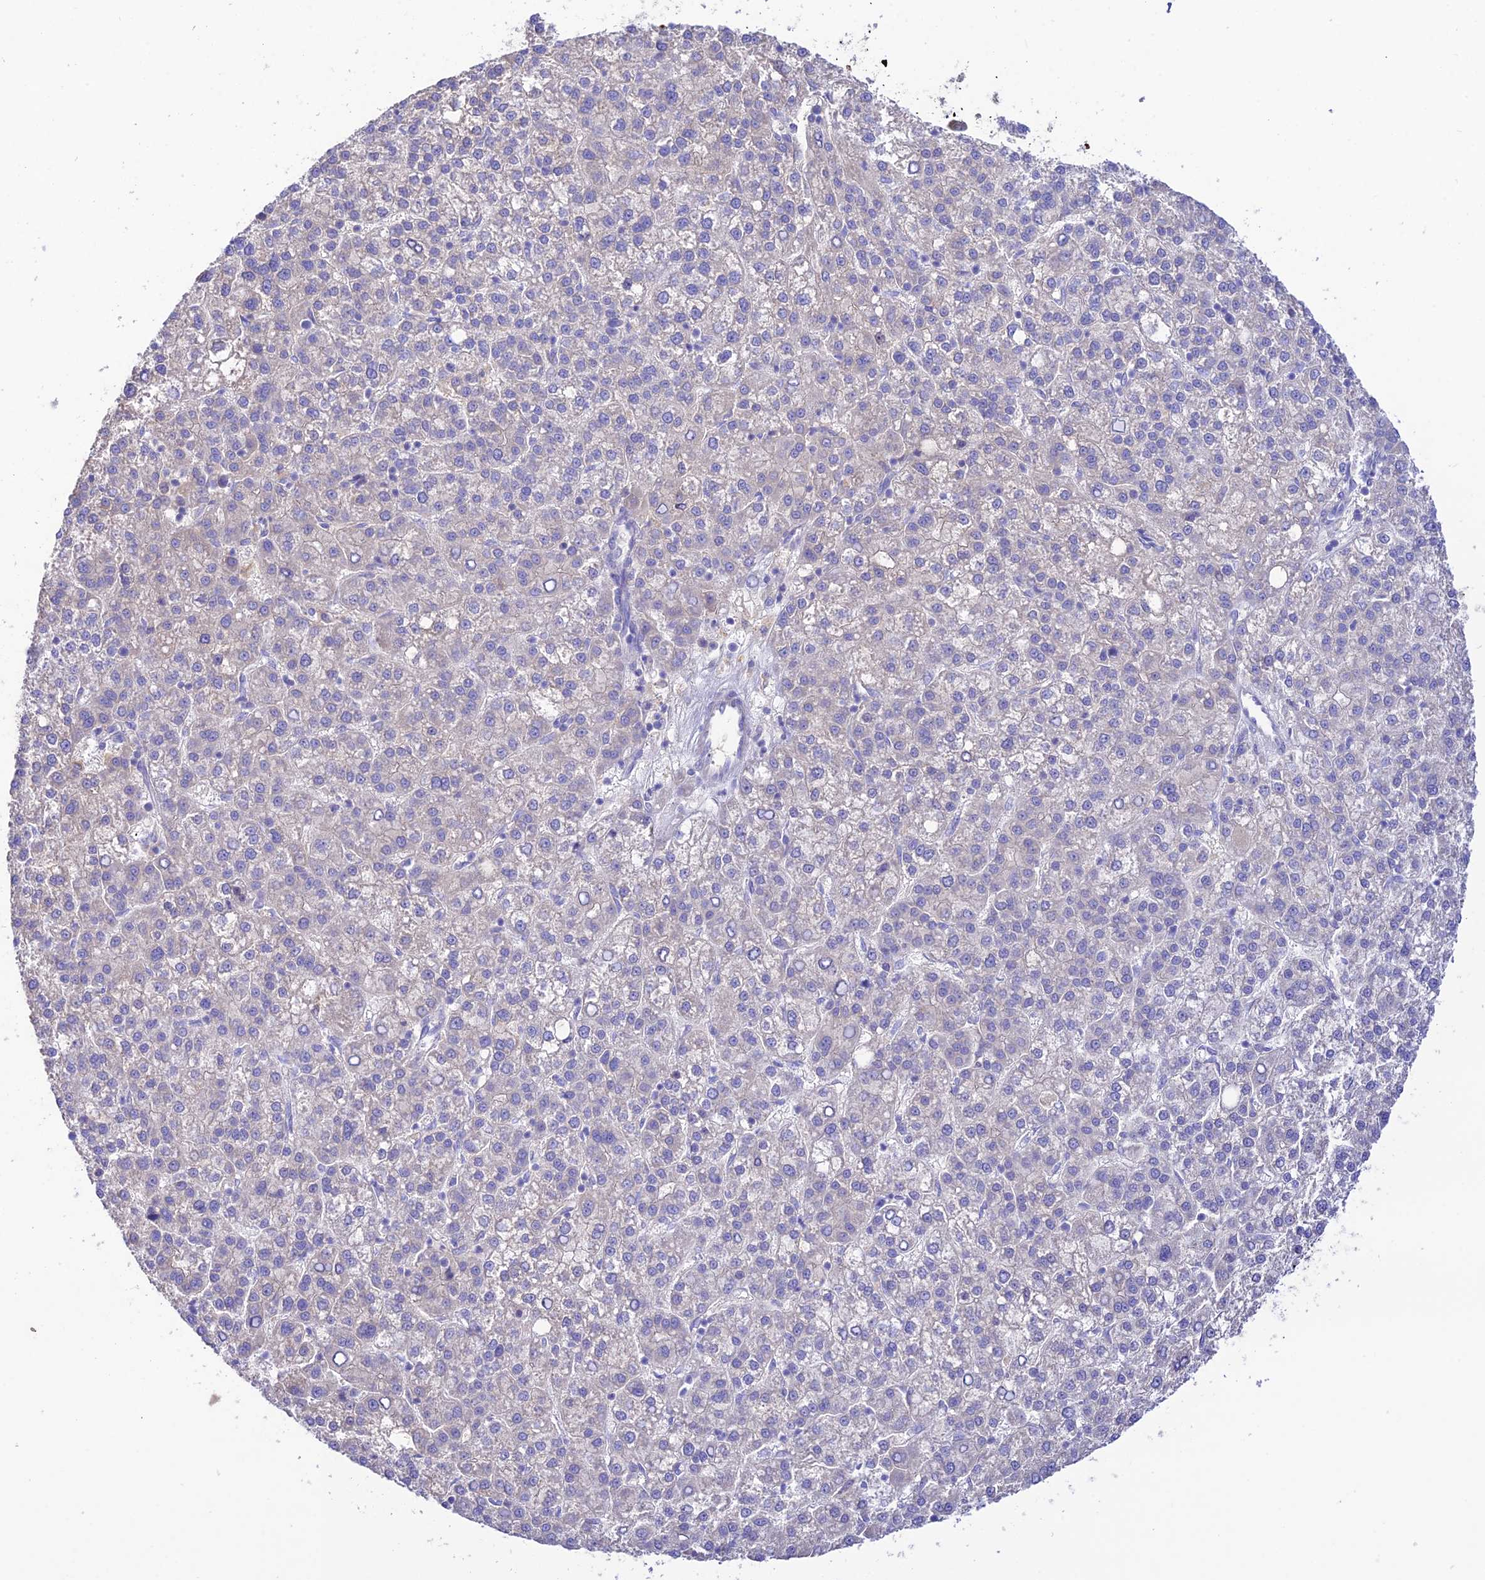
{"staining": {"intensity": "negative", "quantity": "none", "location": "none"}, "tissue": "liver cancer", "cell_type": "Tumor cells", "image_type": "cancer", "snomed": [{"axis": "morphology", "description": "Carcinoma, Hepatocellular, NOS"}, {"axis": "topography", "description": "Liver"}], "caption": "The IHC image has no significant positivity in tumor cells of liver cancer tissue. (DAB (3,3'-diaminobenzidine) immunohistochemistry, high magnification).", "gene": "NLRP9", "patient": {"sex": "female", "age": 58}}